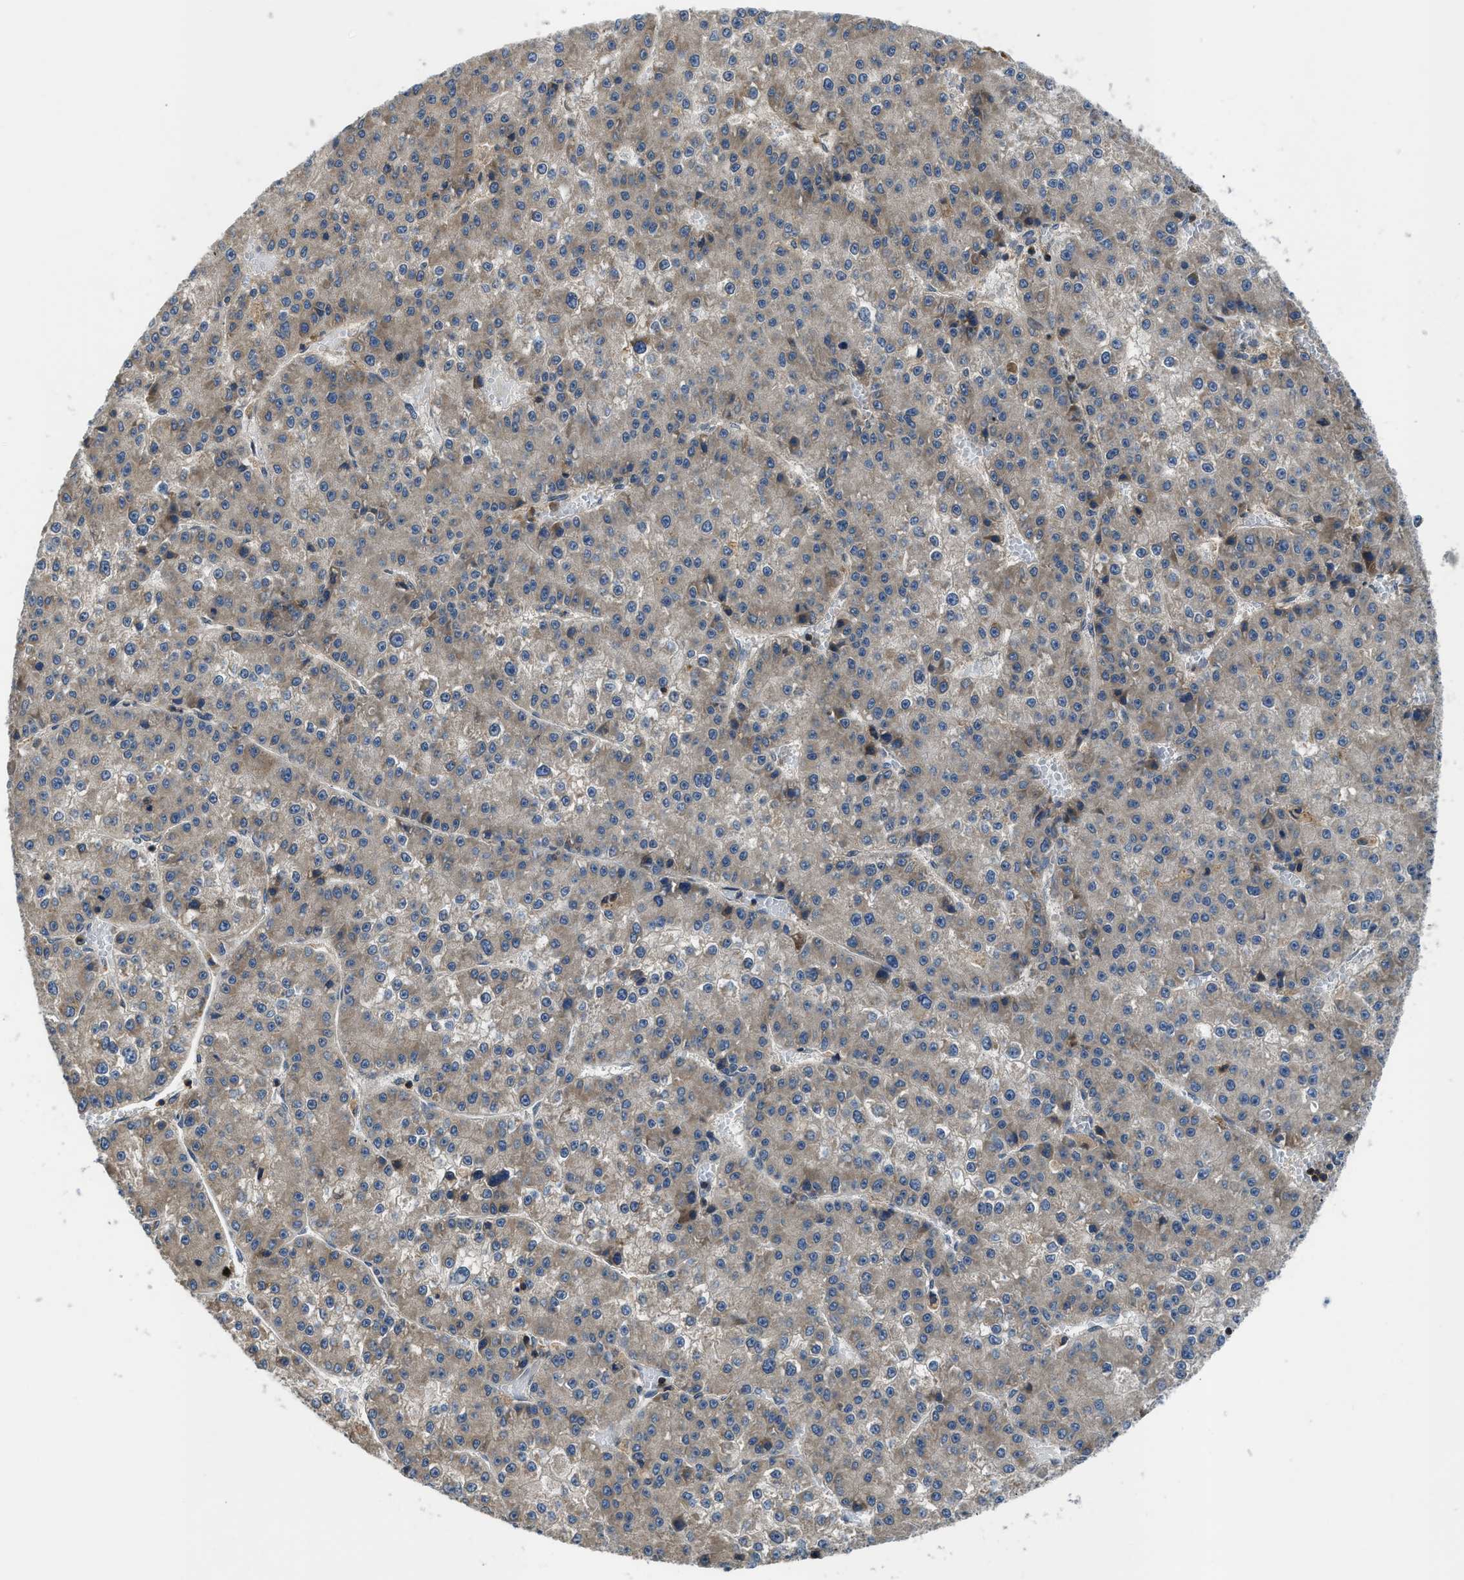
{"staining": {"intensity": "weak", "quantity": "25%-75%", "location": "cytoplasmic/membranous"}, "tissue": "liver cancer", "cell_type": "Tumor cells", "image_type": "cancer", "snomed": [{"axis": "morphology", "description": "Carcinoma, Hepatocellular, NOS"}, {"axis": "topography", "description": "Liver"}], "caption": "Brown immunohistochemical staining in human hepatocellular carcinoma (liver) demonstrates weak cytoplasmic/membranous positivity in about 25%-75% of tumor cells. (DAB IHC, brown staining for protein, blue staining for nuclei).", "gene": "PAFAH2", "patient": {"sex": "female", "age": 73}}